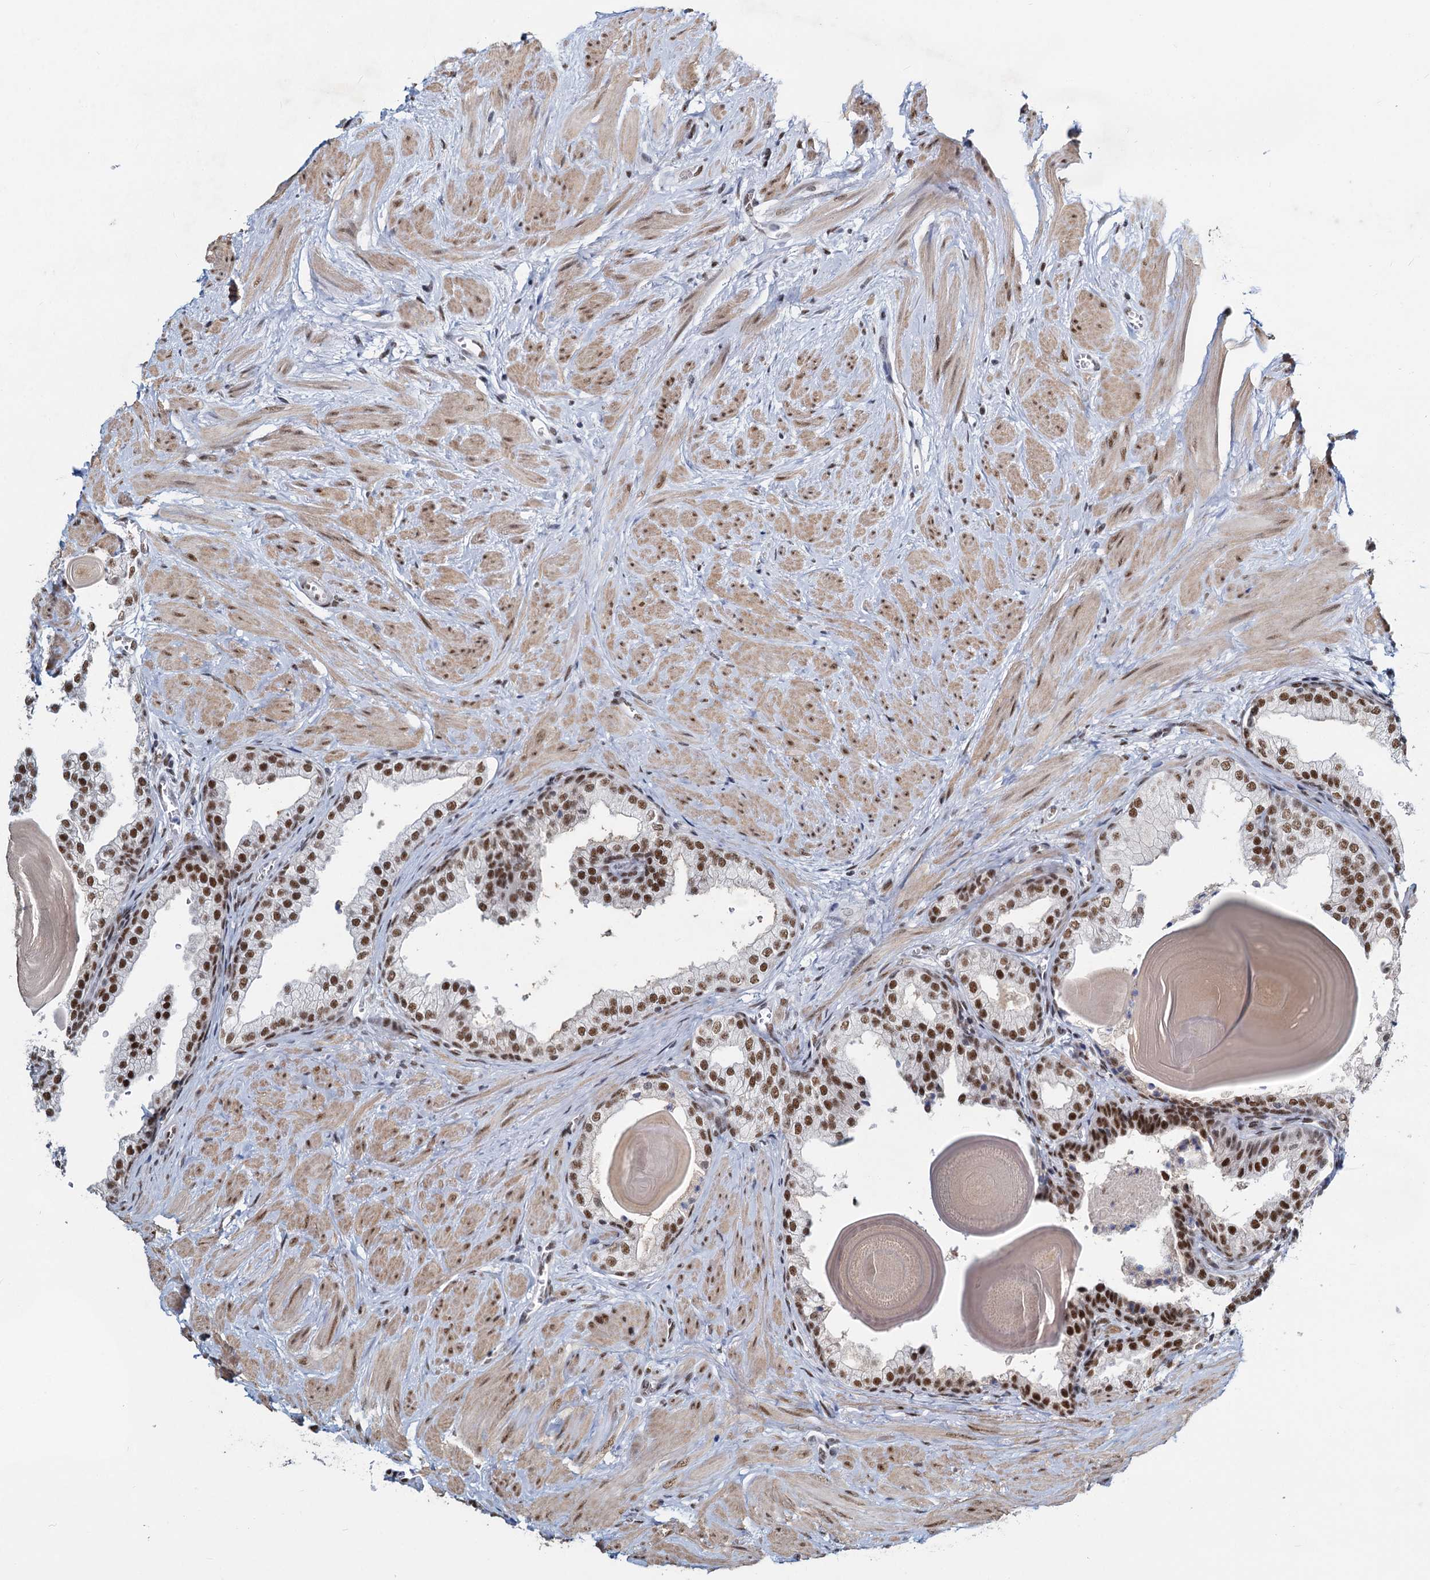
{"staining": {"intensity": "moderate", "quantity": ">75%", "location": "nuclear"}, "tissue": "prostate", "cell_type": "Glandular cells", "image_type": "normal", "snomed": [{"axis": "morphology", "description": "Normal tissue, NOS"}, {"axis": "topography", "description": "Prostate"}], "caption": "Glandular cells reveal medium levels of moderate nuclear staining in about >75% of cells in benign prostate. The protein of interest is stained brown, and the nuclei are stained in blue (DAB IHC with brightfield microscopy, high magnification).", "gene": "METTL14", "patient": {"sex": "male", "age": 48}}